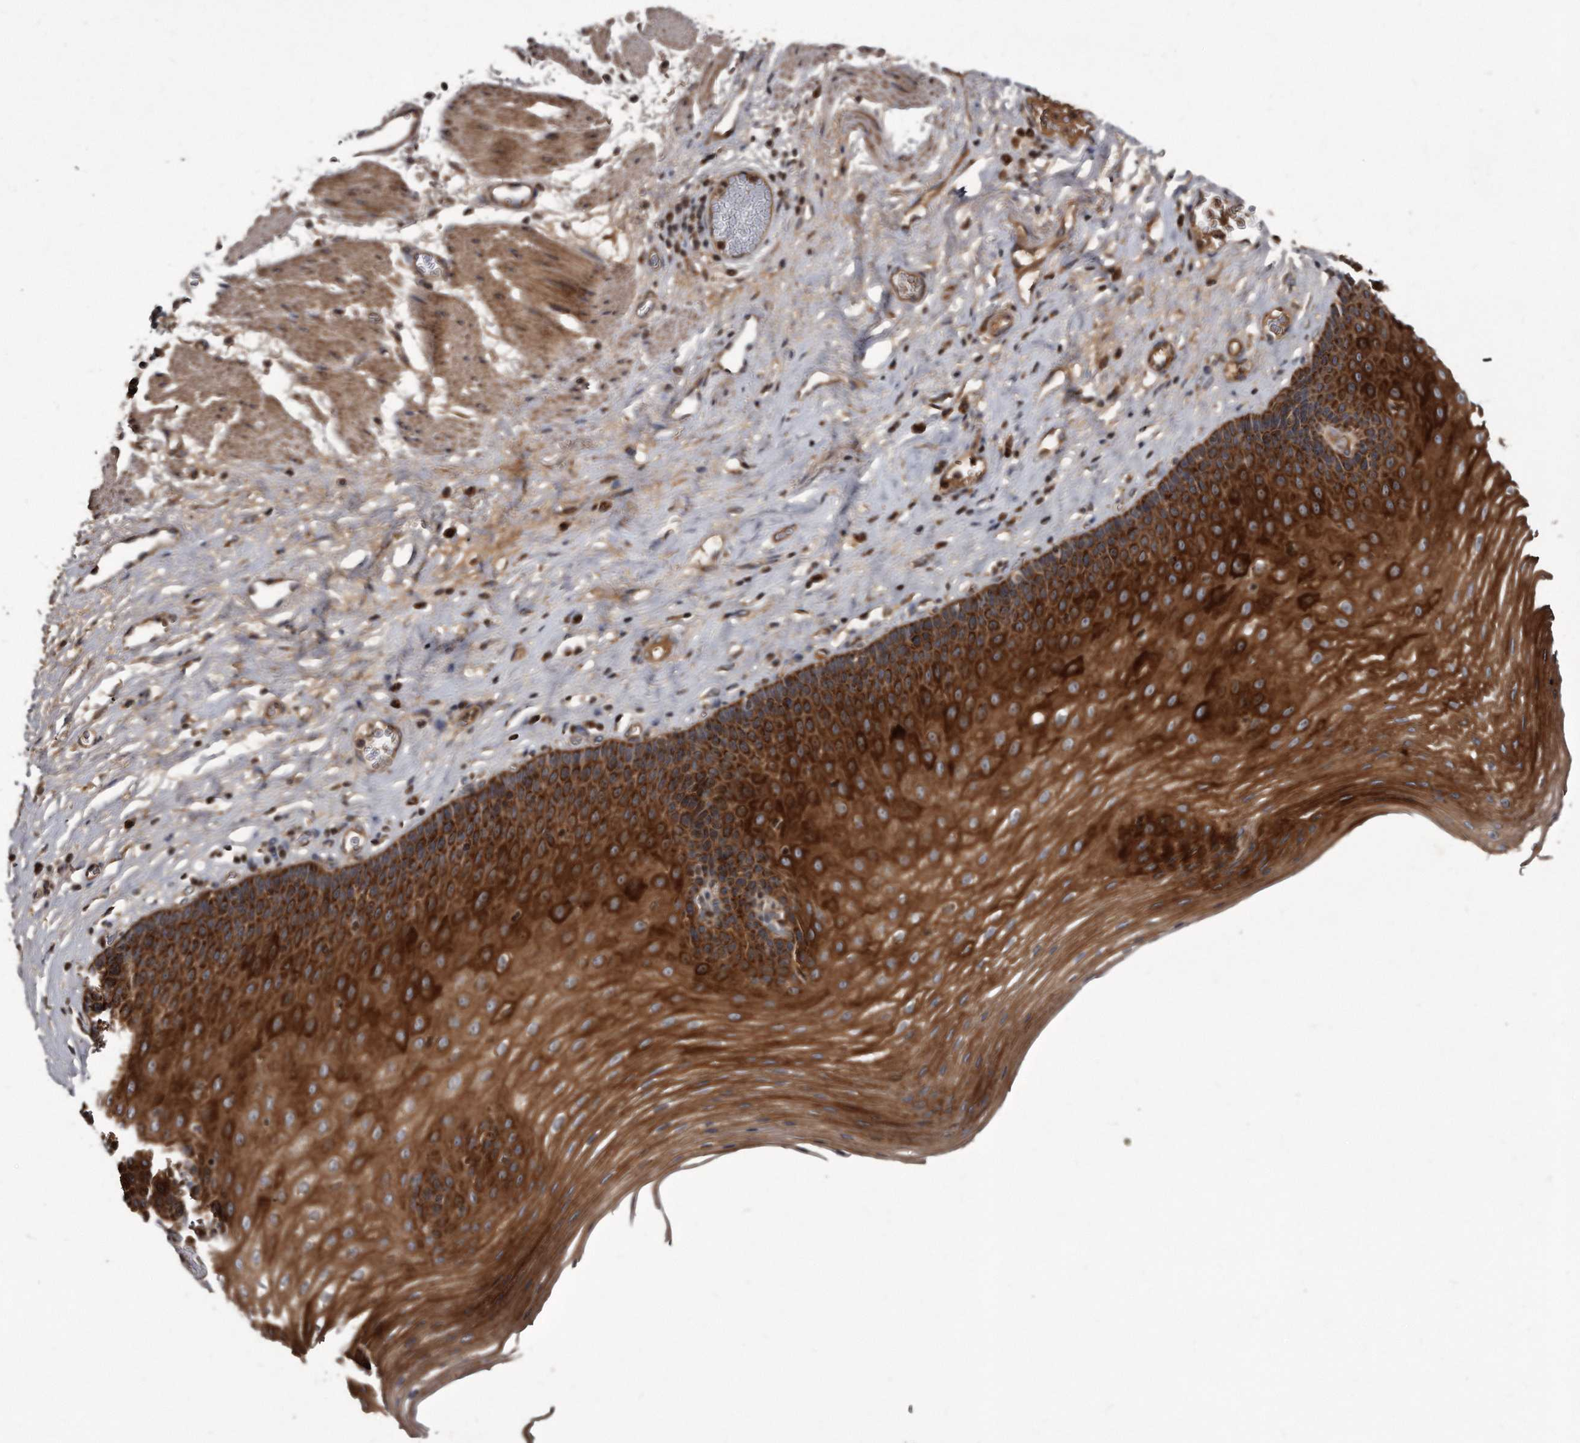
{"staining": {"intensity": "strong", "quantity": ">75%", "location": "cytoplasmic/membranous"}, "tissue": "esophagus", "cell_type": "Squamous epithelial cells", "image_type": "normal", "snomed": [{"axis": "morphology", "description": "Normal tissue, NOS"}, {"axis": "topography", "description": "Esophagus"}], "caption": "Esophagus stained with DAB immunohistochemistry reveals high levels of strong cytoplasmic/membranous expression in about >75% of squamous epithelial cells.", "gene": "FAM136A", "patient": {"sex": "male", "age": 62}}